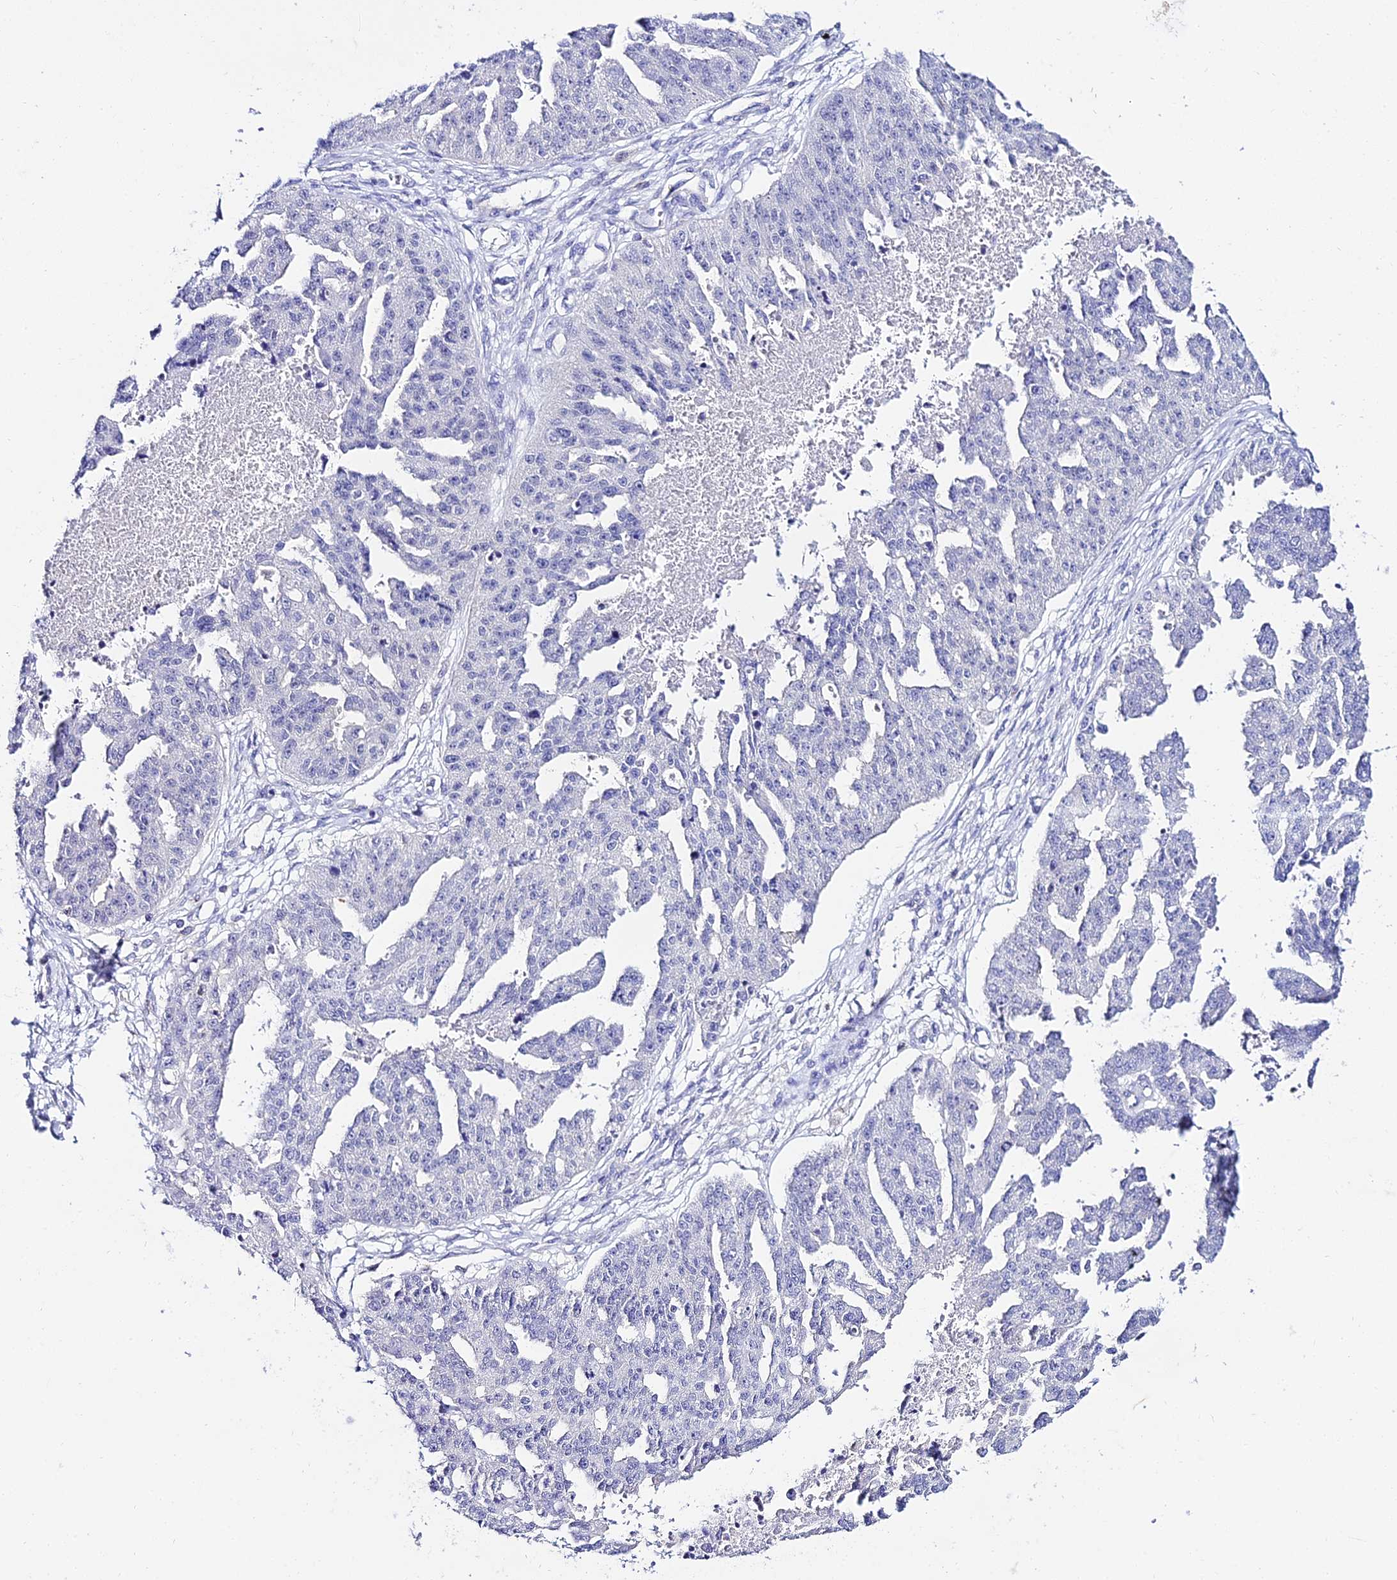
{"staining": {"intensity": "negative", "quantity": "none", "location": "none"}, "tissue": "ovarian cancer", "cell_type": "Tumor cells", "image_type": "cancer", "snomed": [{"axis": "morphology", "description": "Cystadenocarcinoma, serous, NOS"}, {"axis": "topography", "description": "Ovary"}], "caption": "The image exhibits no staining of tumor cells in ovarian cancer. (Immunohistochemistry, brightfield microscopy, high magnification).", "gene": "ATG16L2", "patient": {"sex": "female", "age": 58}}